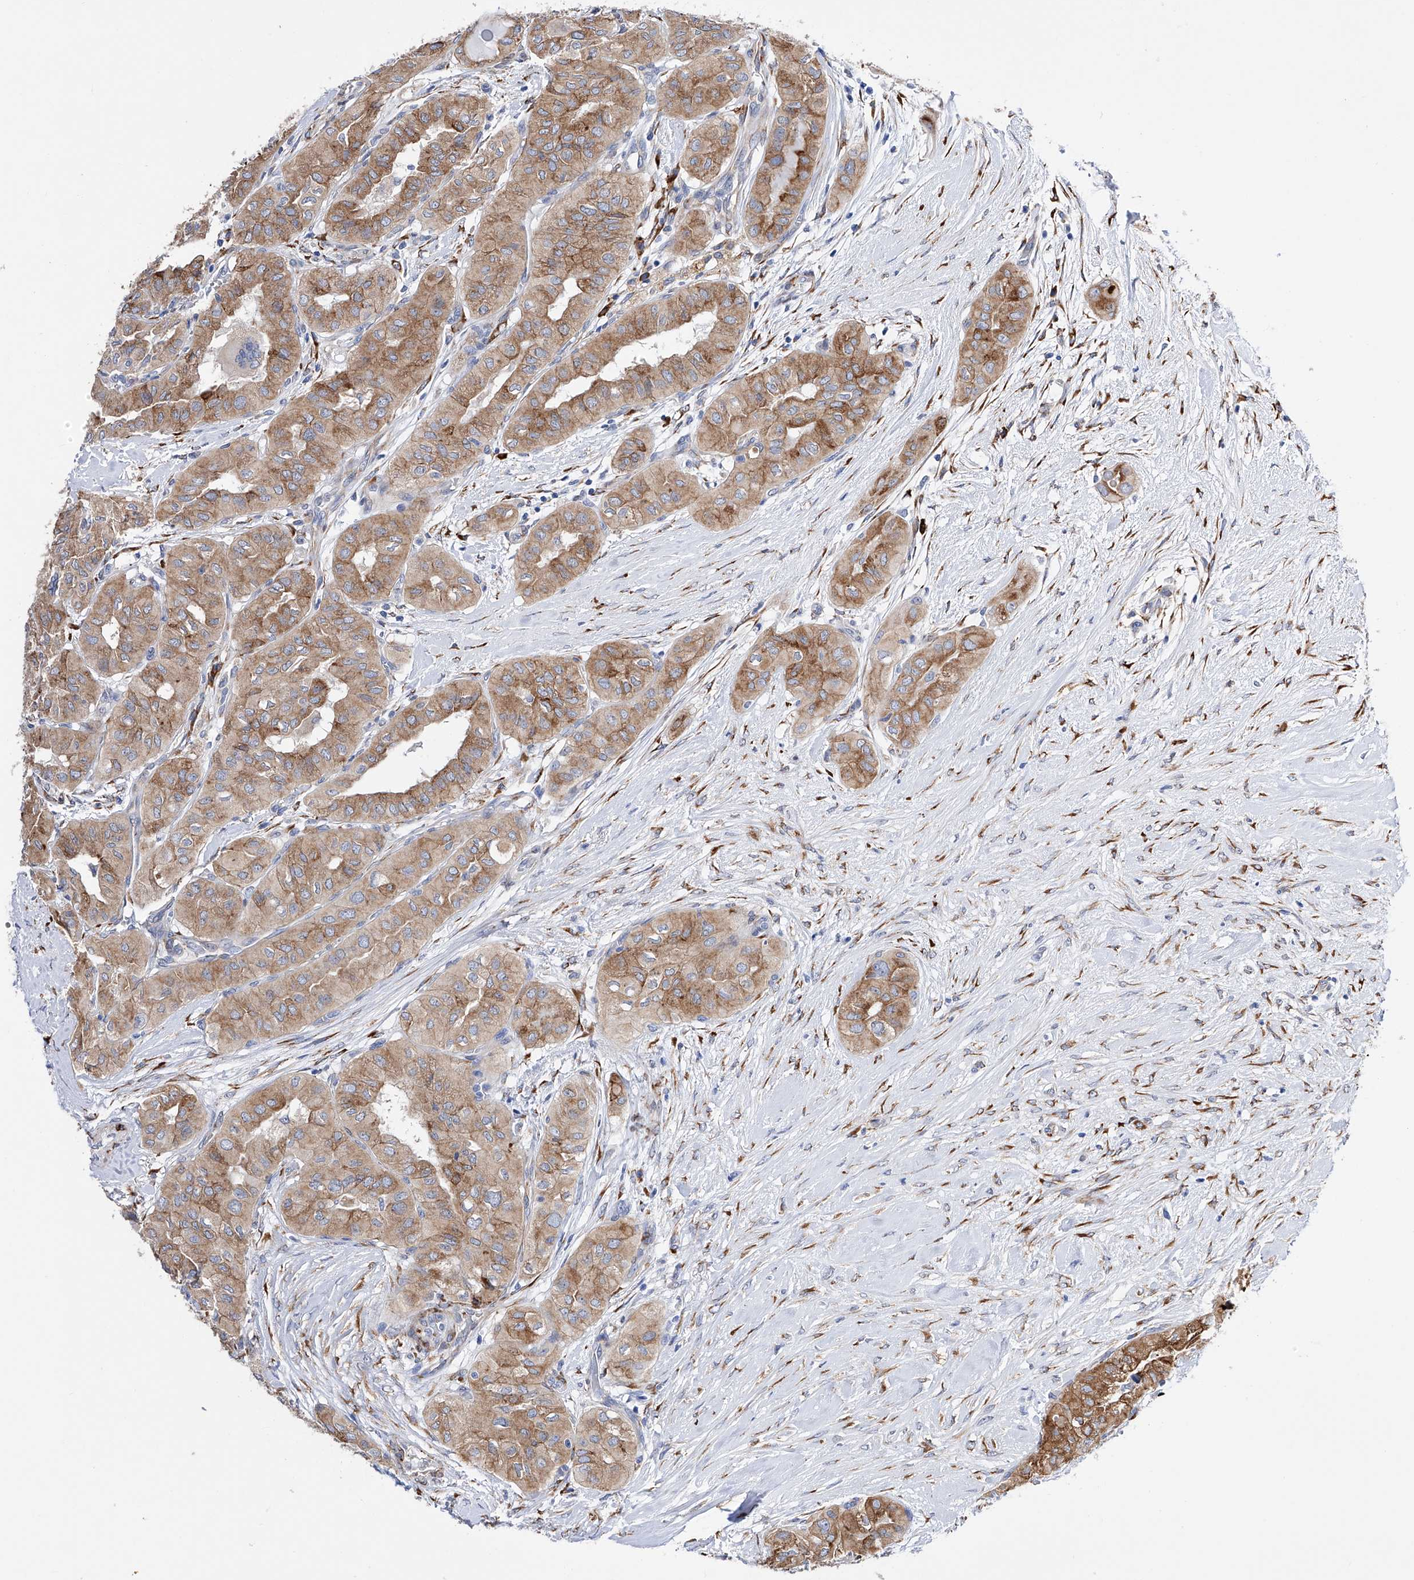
{"staining": {"intensity": "moderate", "quantity": ">75%", "location": "cytoplasmic/membranous"}, "tissue": "thyroid cancer", "cell_type": "Tumor cells", "image_type": "cancer", "snomed": [{"axis": "morphology", "description": "Papillary adenocarcinoma, NOS"}, {"axis": "topography", "description": "Thyroid gland"}], "caption": "Tumor cells demonstrate medium levels of moderate cytoplasmic/membranous positivity in approximately >75% of cells in papillary adenocarcinoma (thyroid).", "gene": "PDIA5", "patient": {"sex": "female", "age": 59}}